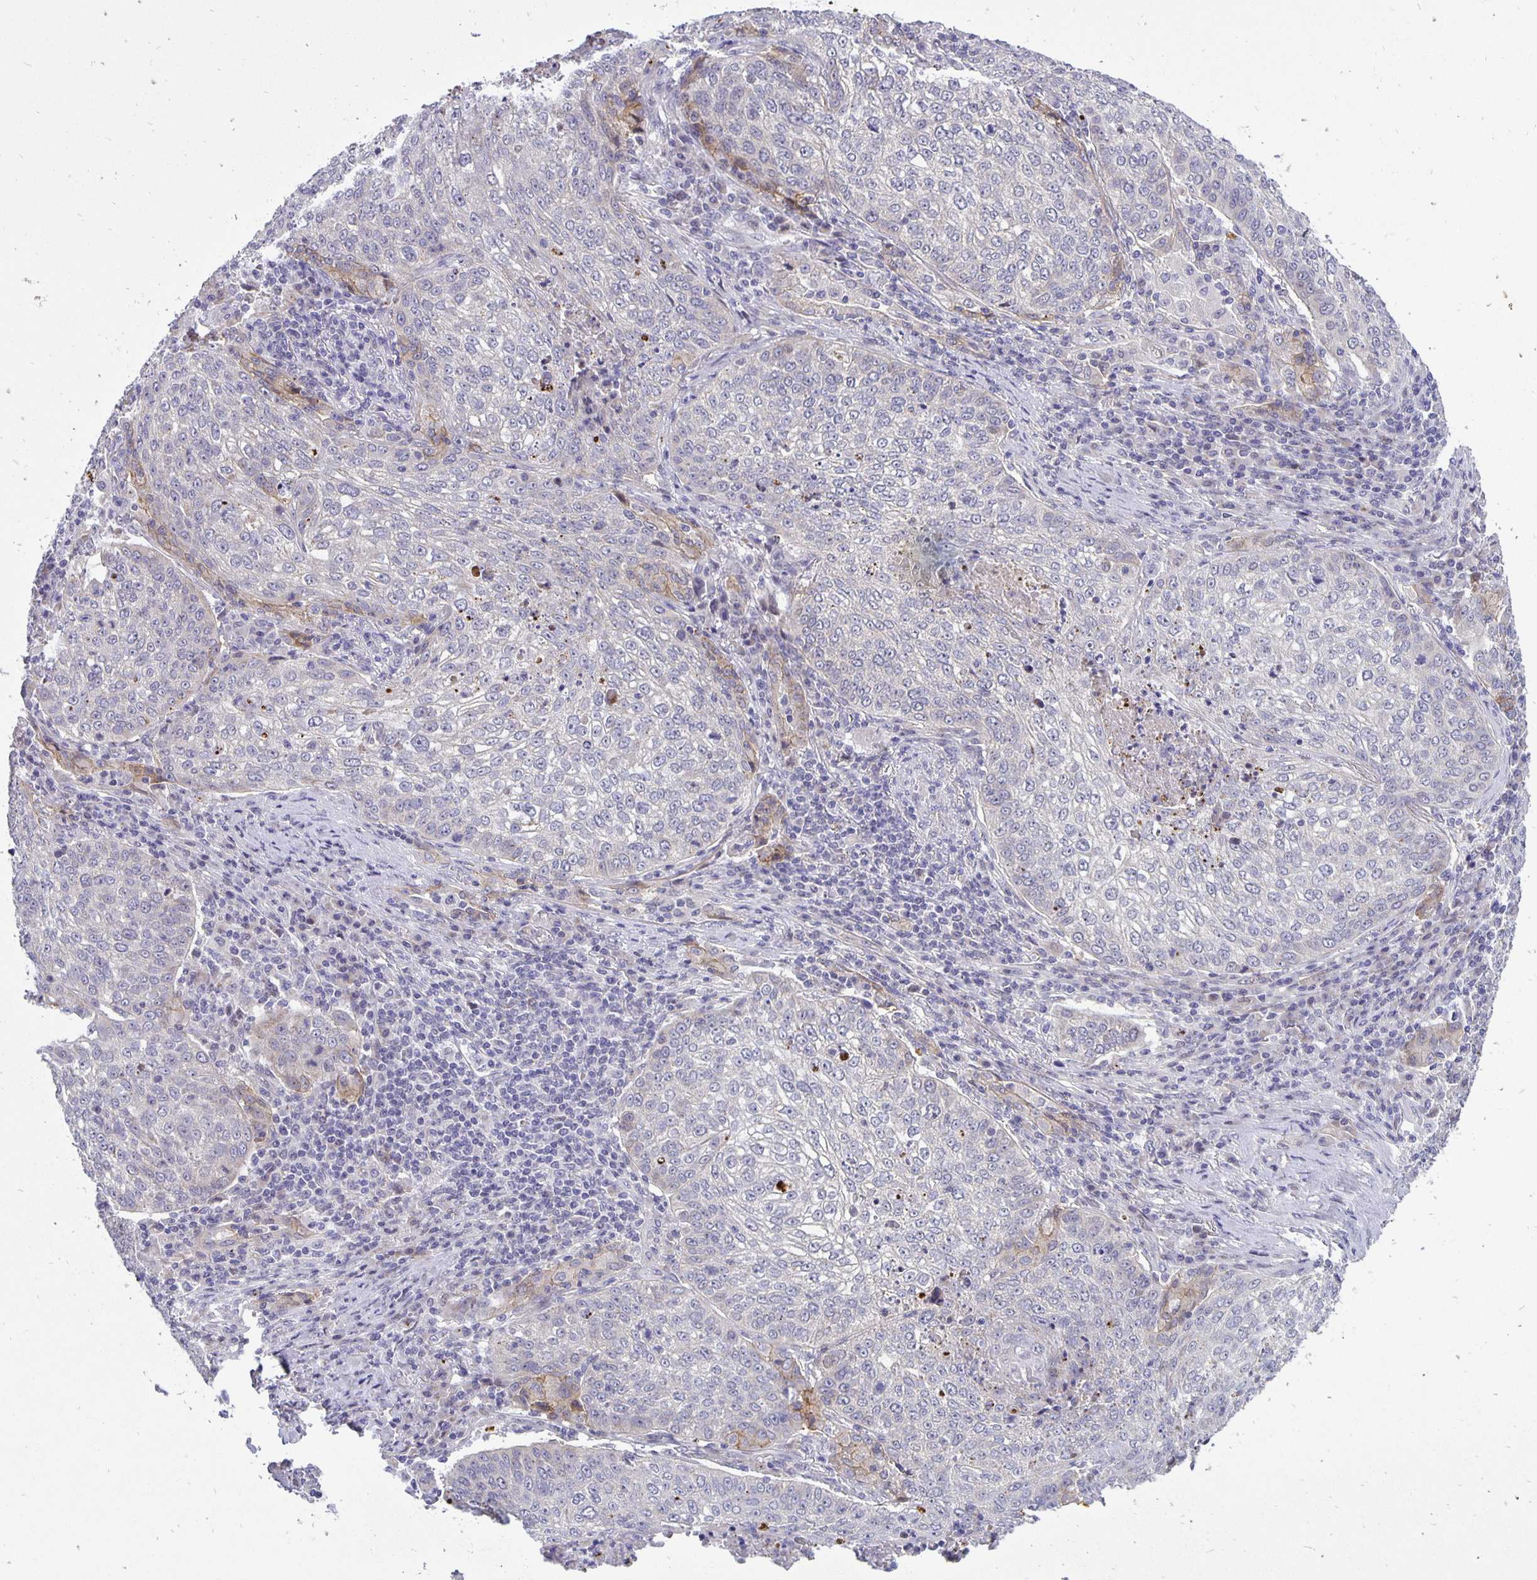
{"staining": {"intensity": "negative", "quantity": "none", "location": "none"}, "tissue": "lung cancer", "cell_type": "Tumor cells", "image_type": "cancer", "snomed": [{"axis": "morphology", "description": "Squamous cell carcinoma, NOS"}, {"axis": "topography", "description": "Lung"}], "caption": "This is an immunohistochemistry (IHC) histopathology image of lung squamous cell carcinoma. There is no expression in tumor cells.", "gene": "ERBB2", "patient": {"sex": "male", "age": 63}}